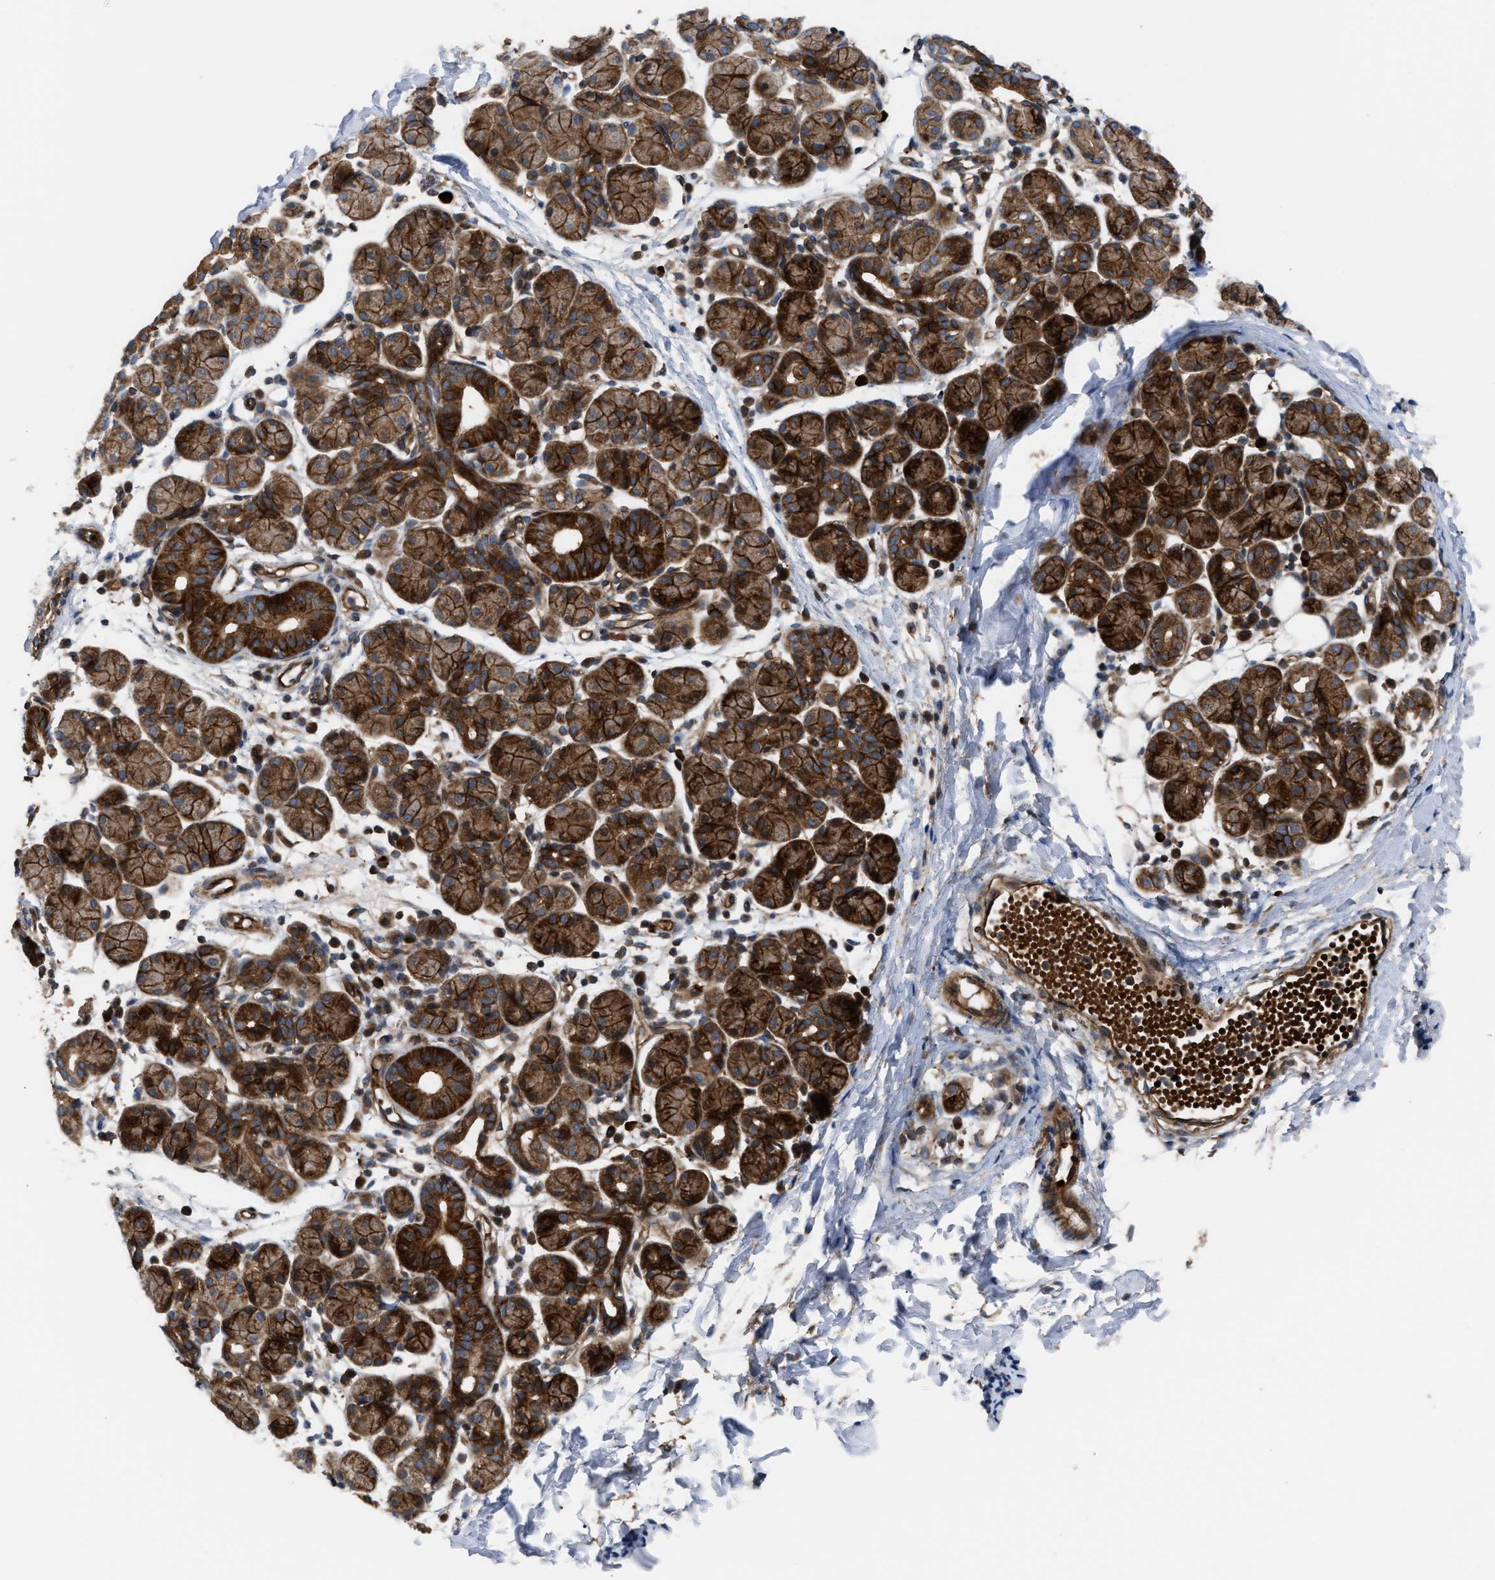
{"staining": {"intensity": "strong", "quantity": ">75%", "location": "cytoplasmic/membranous"}, "tissue": "salivary gland", "cell_type": "Glandular cells", "image_type": "normal", "snomed": [{"axis": "morphology", "description": "Normal tissue, NOS"}, {"axis": "morphology", "description": "Inflammation, NOS"}, {"axis": "topography", "description": "Lymph node"}, {"axis": "topography", "description": "Salivary gland"}], "caption": "Protein staining demonstrates strong cytoplasmic/membranous staining in about >75% of glandular cells in normal salivary gland.", "gene": "STAU1", "patient": {"sex": "male", "age": 3}}